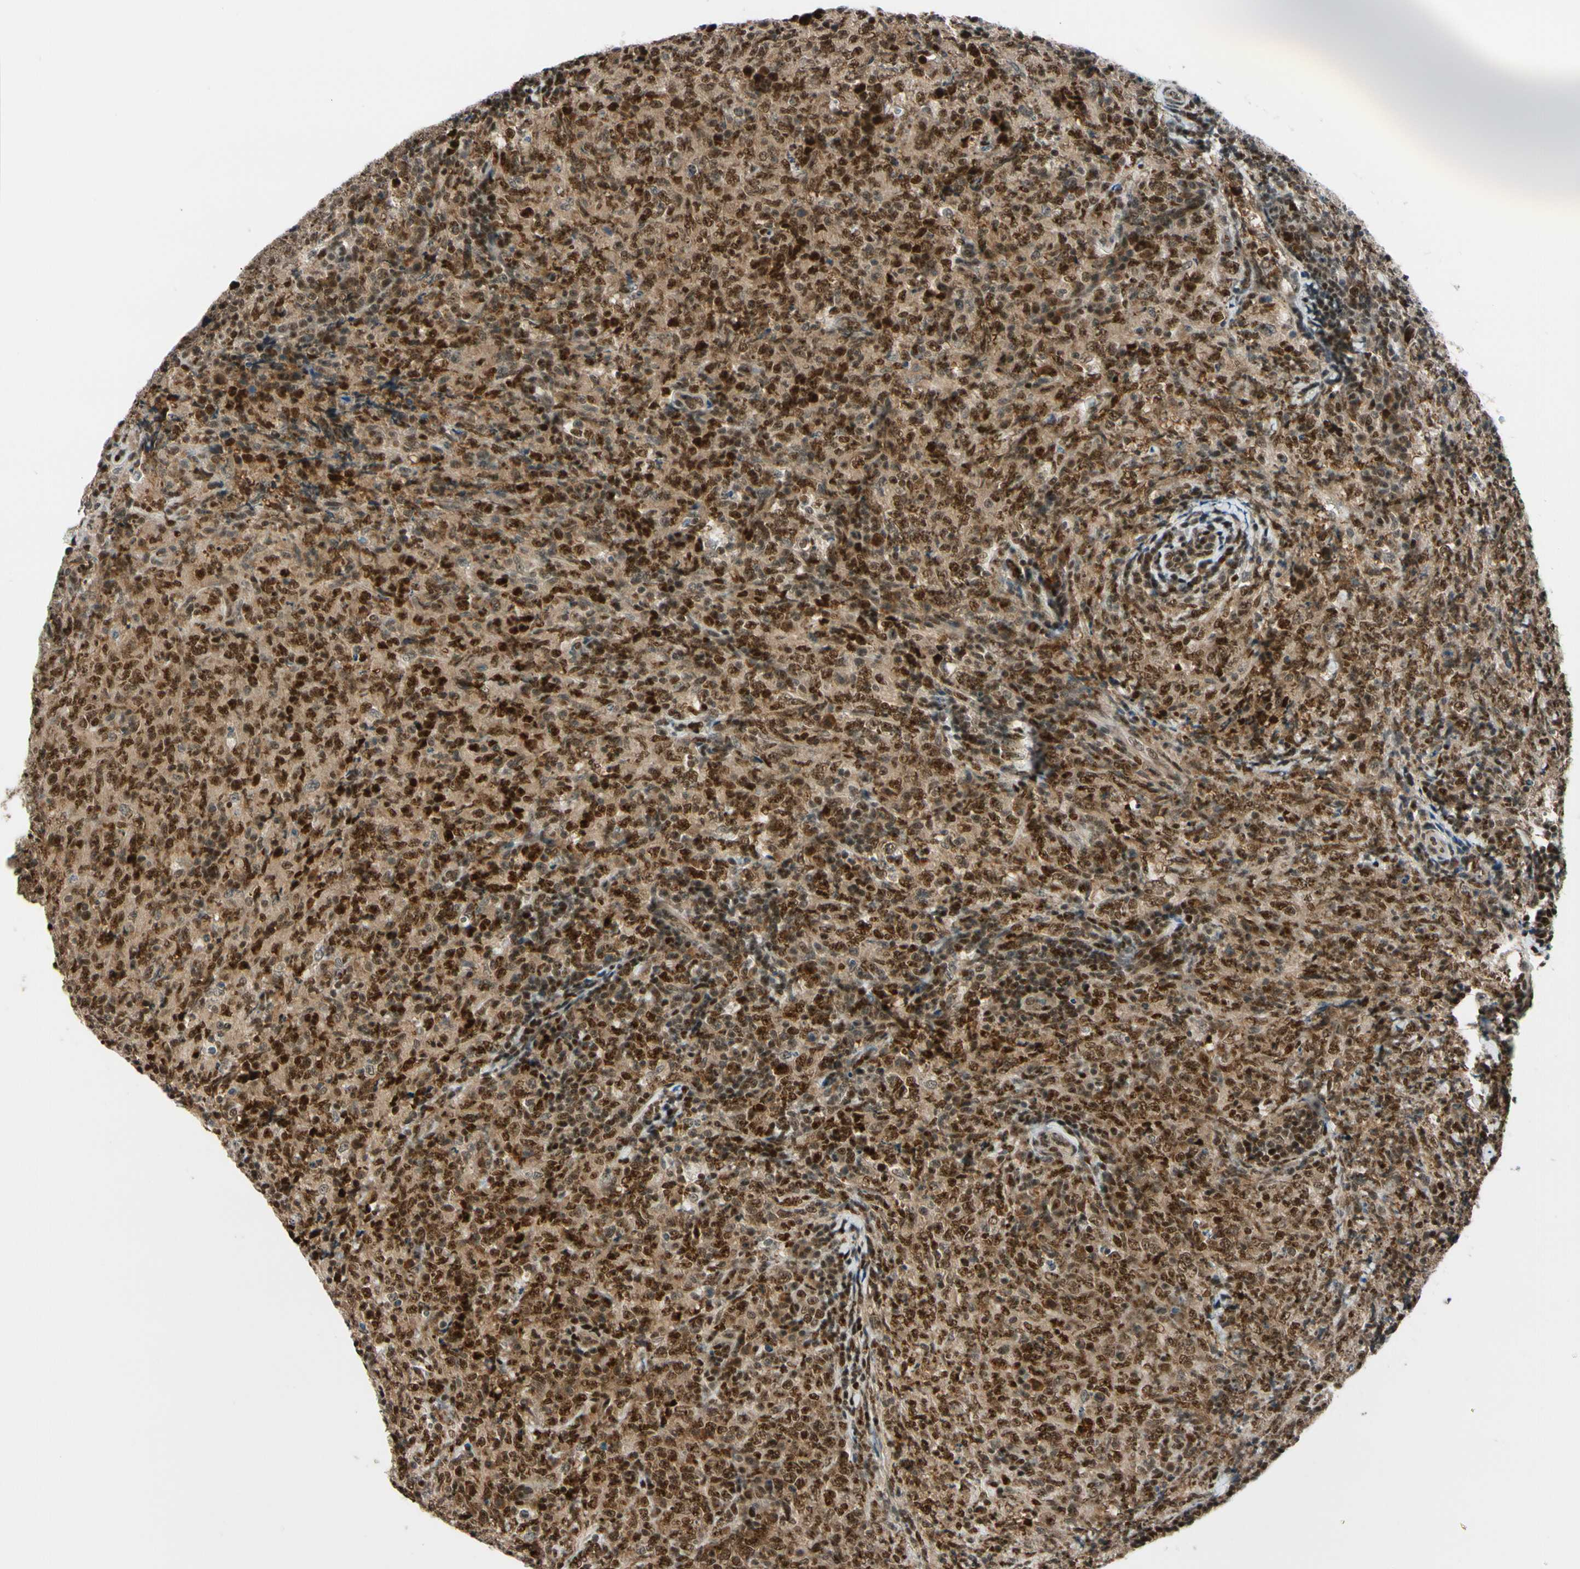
{"staining": {"intensity": "strong", "quantity": ">75%", "location": "cytoplasmic/membranous,nuclear"}, "tissue": "lymphoma", "cell_type": "Tumor cells", "image_type": "cancer", "snomed": [{"axis": "morphology", "description": "Malignant lymphoma, non-Hodgkin's type, High grade"}, {"axis": "topography", "description": "Tonsil"}], "caption": "Lymphoma tissue reveals strong cytoplasmic/membranous and nuclear staining in about >75% of tumor cells", "gene": "DAXX", "patient": {"sex": "female", "age": 36}}